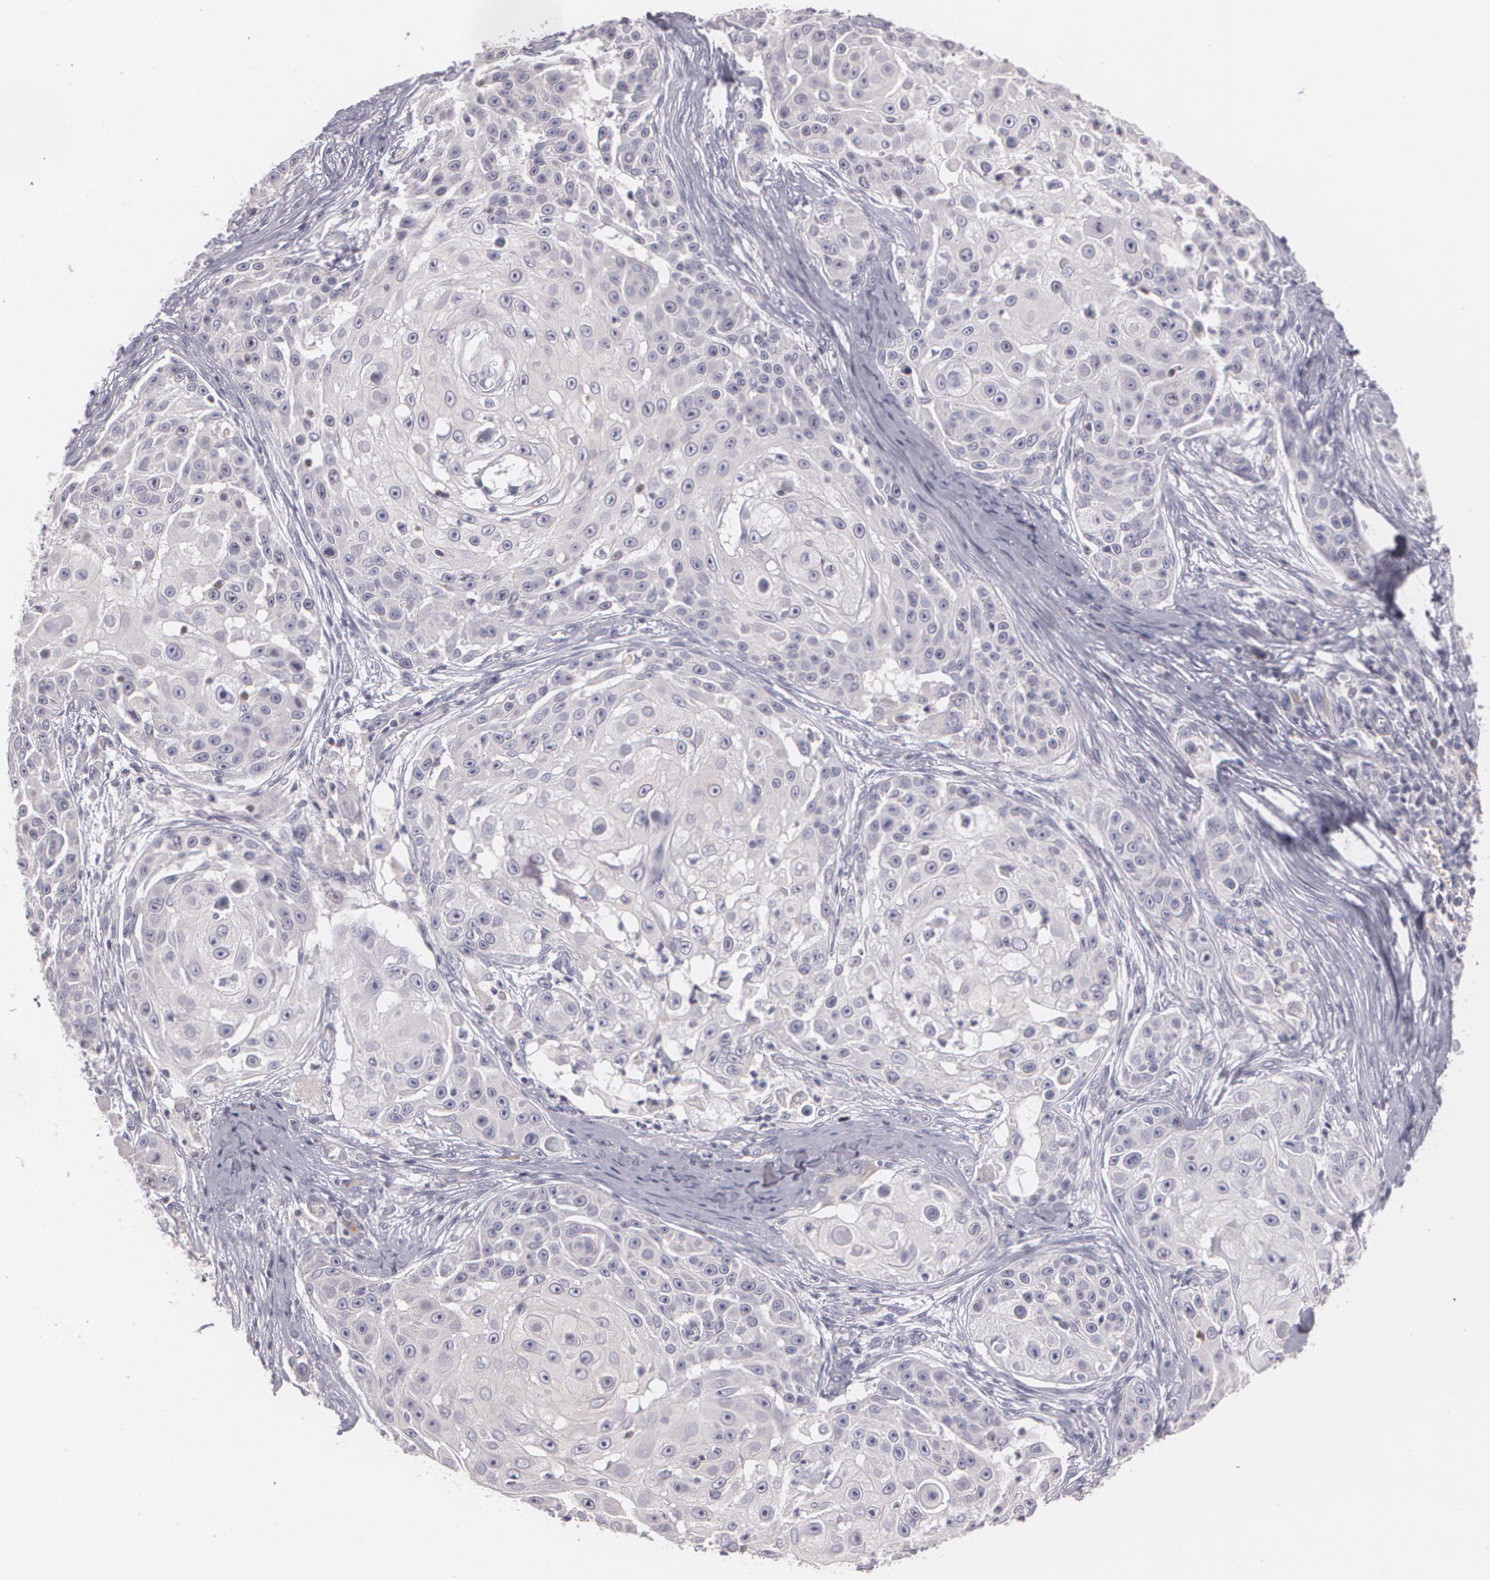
{"staining": {"intensity": "negative", "quantity": "none", "location": "none"}, "tissue": "skin cancer", "cell_type": "Tumor cells", "image_type": "cancer", "snomed": [{"axis": "morphology", "description": "Squamous cell carcinoma, NOS"}, {"axis": "topography", "description": "Skin"}], "caption": "Human skin cancer stained for a protein using immunohistochemistry (IHC) exhibits no expression in tumor cells.", "gene": "ZBTB16", "patient": {"sex": "female", "age": 57}}